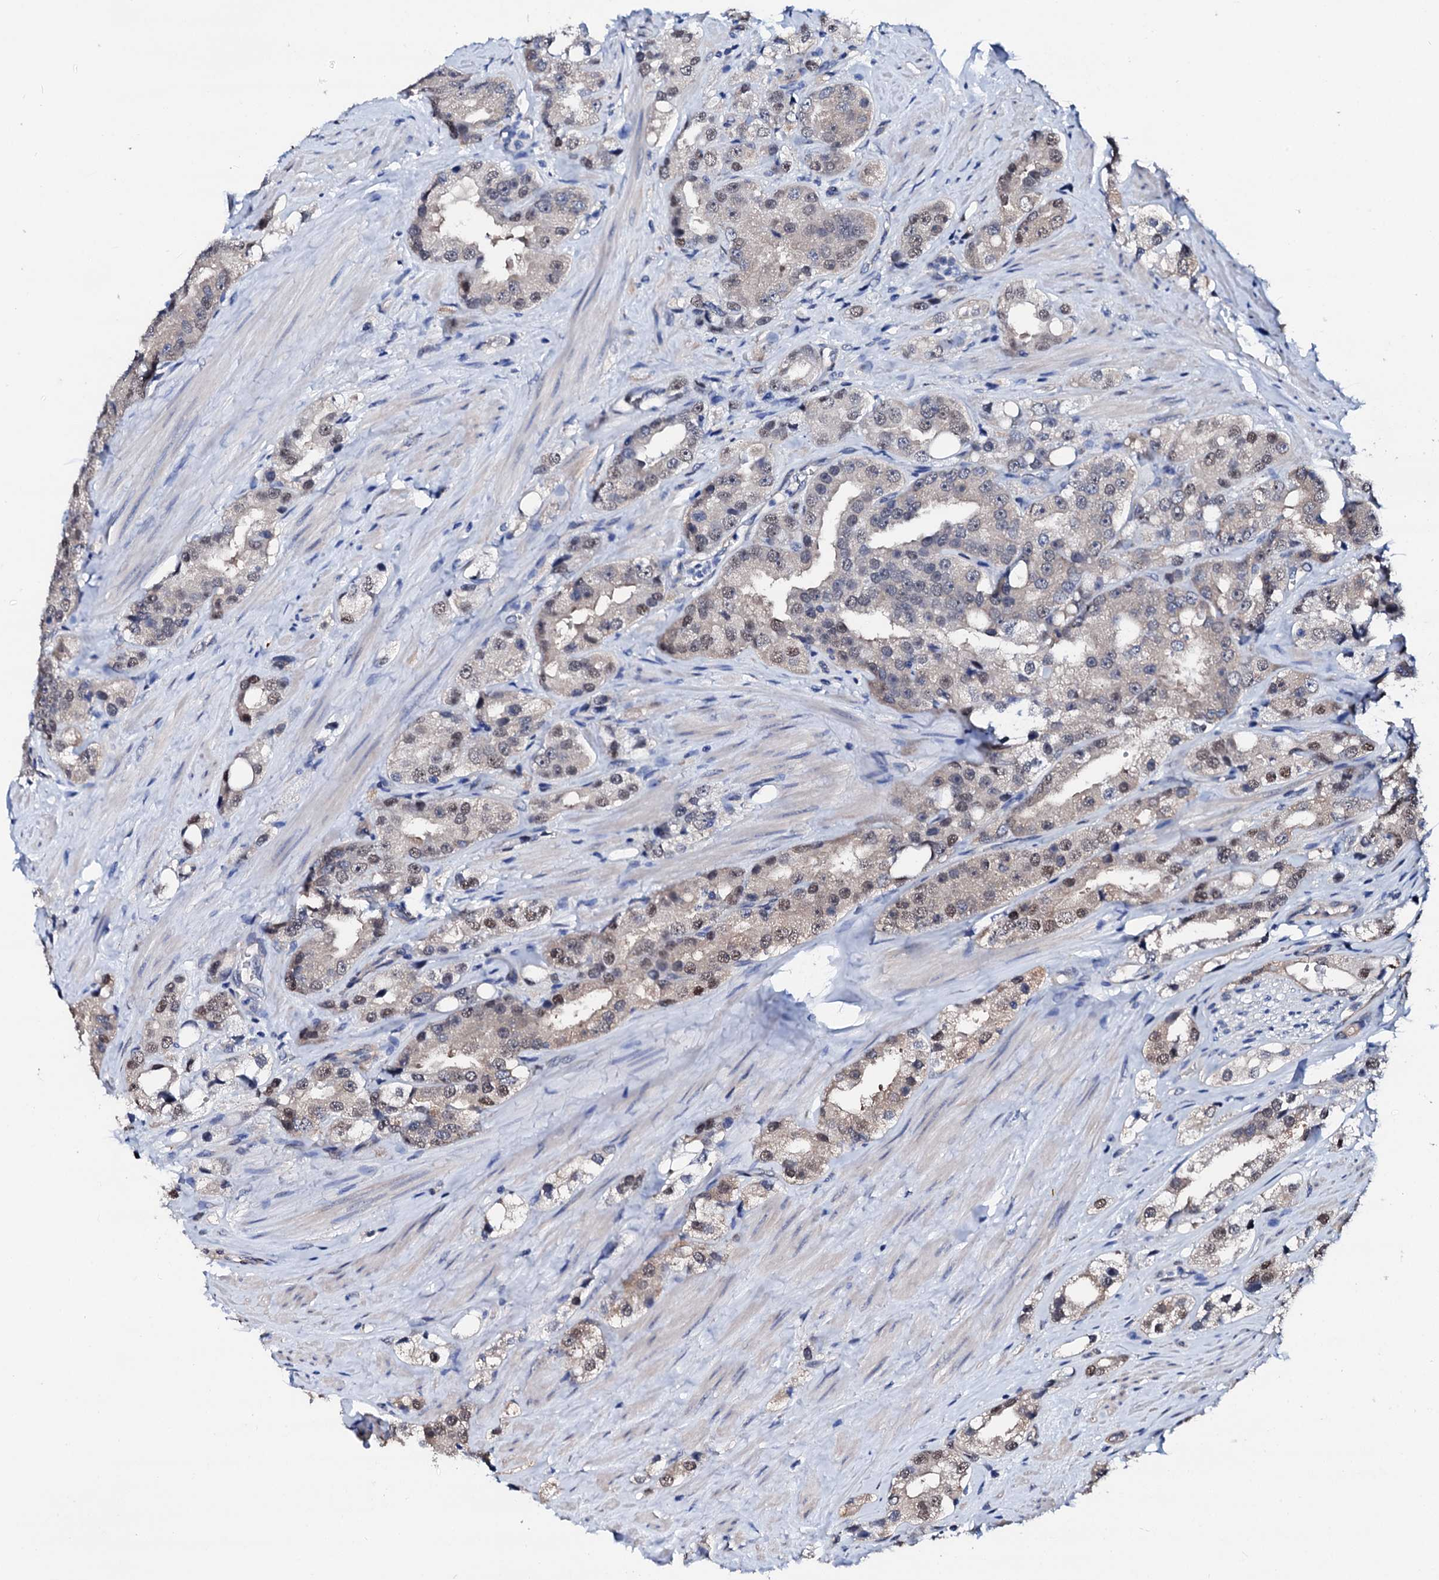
{"staining": {"intensity": "moderate", "quantity": "25%-75%", "location": "nuclear"}, "tissue": "prostate cancer", "cell_type": "Tumor cells", "image_type": "cancer", "snomed": [{"axis": "morphology", "description": "Adenocarcinoma, NOS"}, {"axis": "topography", "description": "Prostate"}], "caption": "Immunohistochemical staining of prostate cancer demonstrates medium levels of moderate nuclear staining in approximately 25%-75% of tumor cells. Nuclei are stained in blue.", "gene": "CSN2", "patient": {"sex": "male", "age": 79}}